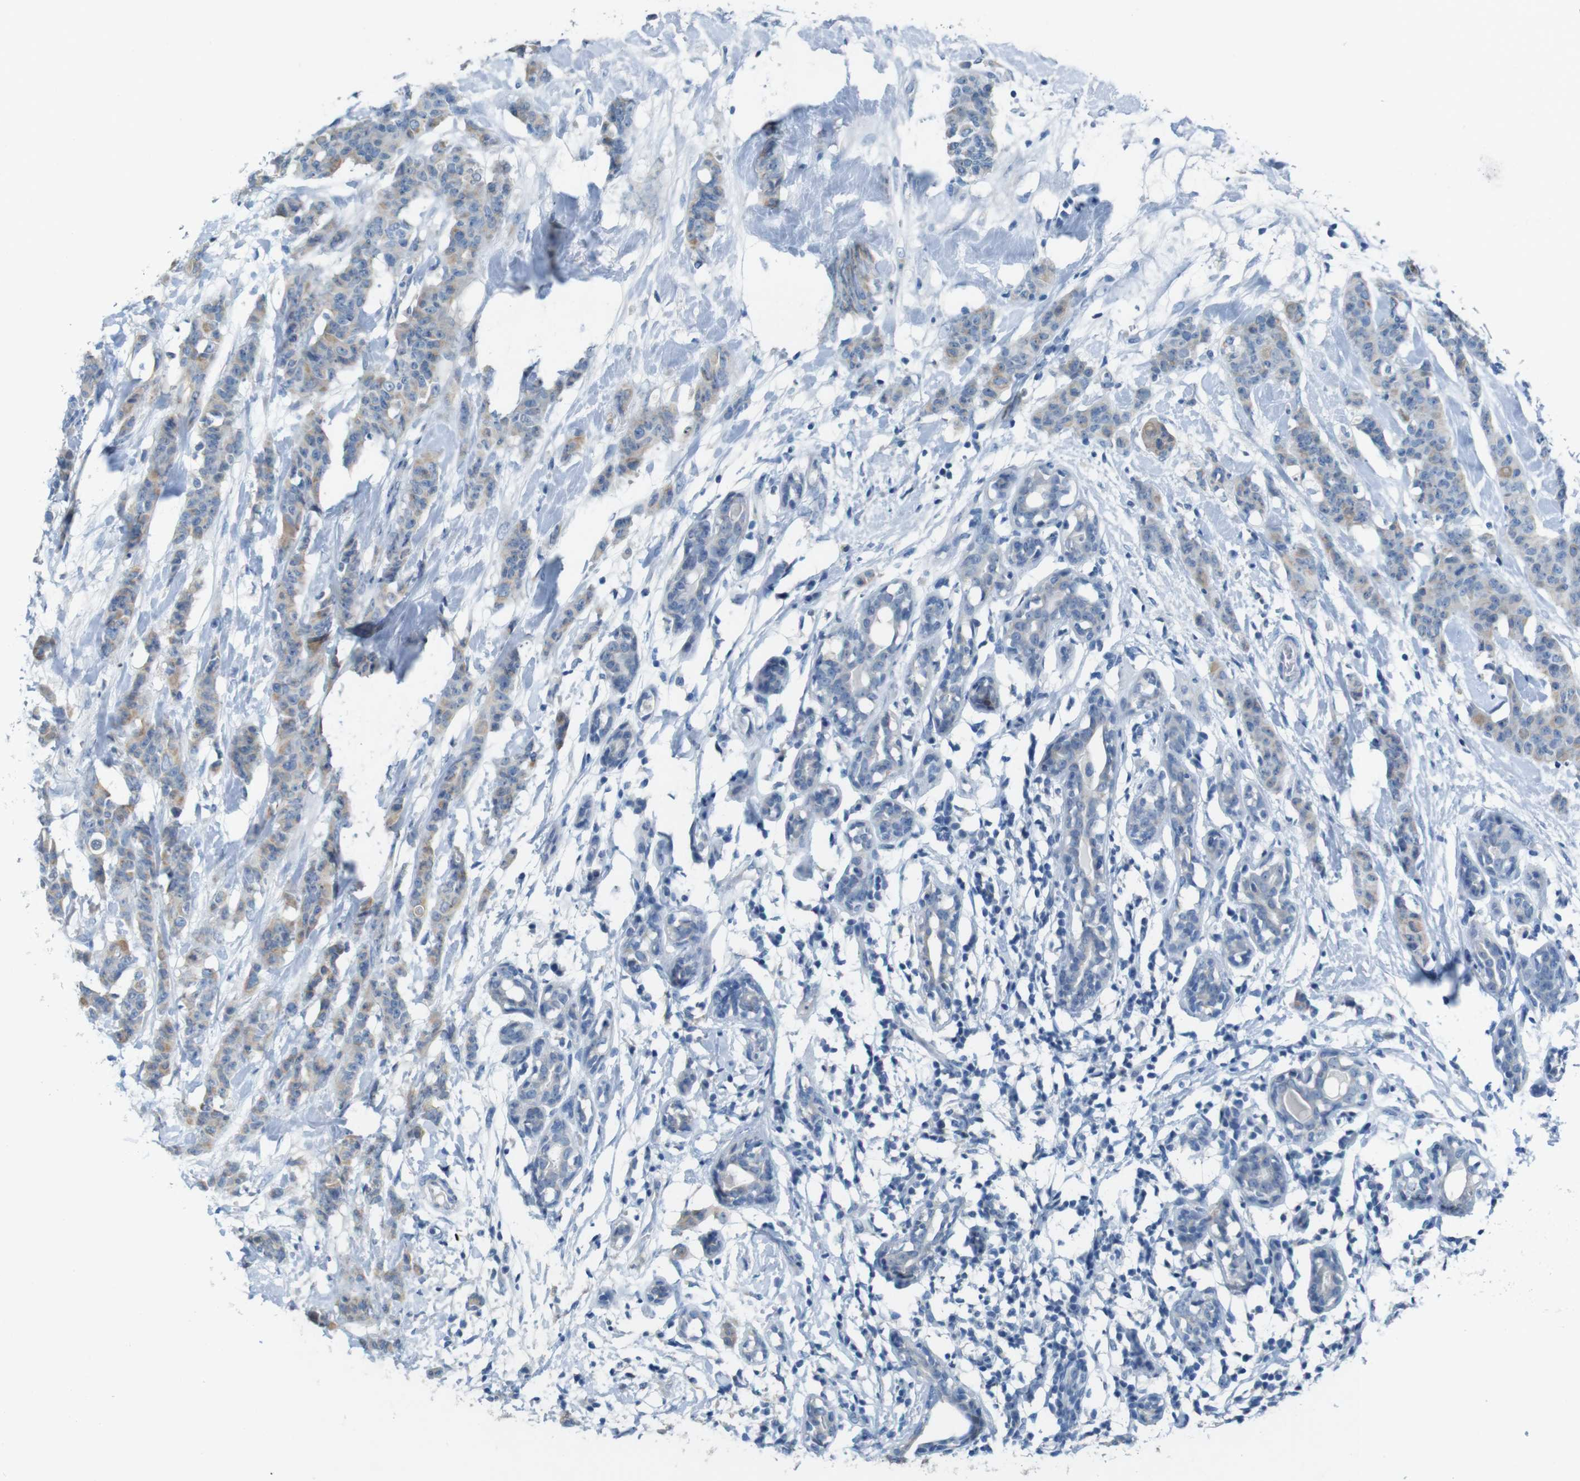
{"staining": {"intensity": "weak", "quantity": "<25%", "location": "cytoplasmic/membranous"}, "tissue": "breast cancer", "cell_type": "Tumor cells", "image_type": "cancer", "snomed": [{"axis": "morphology", "description": "Normal tissue, NOS"}, {"axis": "morphology", "description": "Duct carcinoma"}, {"axis": "topography", "description": "Breast"}], "caption": "DAB immunohistochemical staining of breast infiltrating ductal carcinoma shows no significant expression in tumor cells.", "gene": "MOGAT3", "patient": {"sex": "female", "age": 40}}